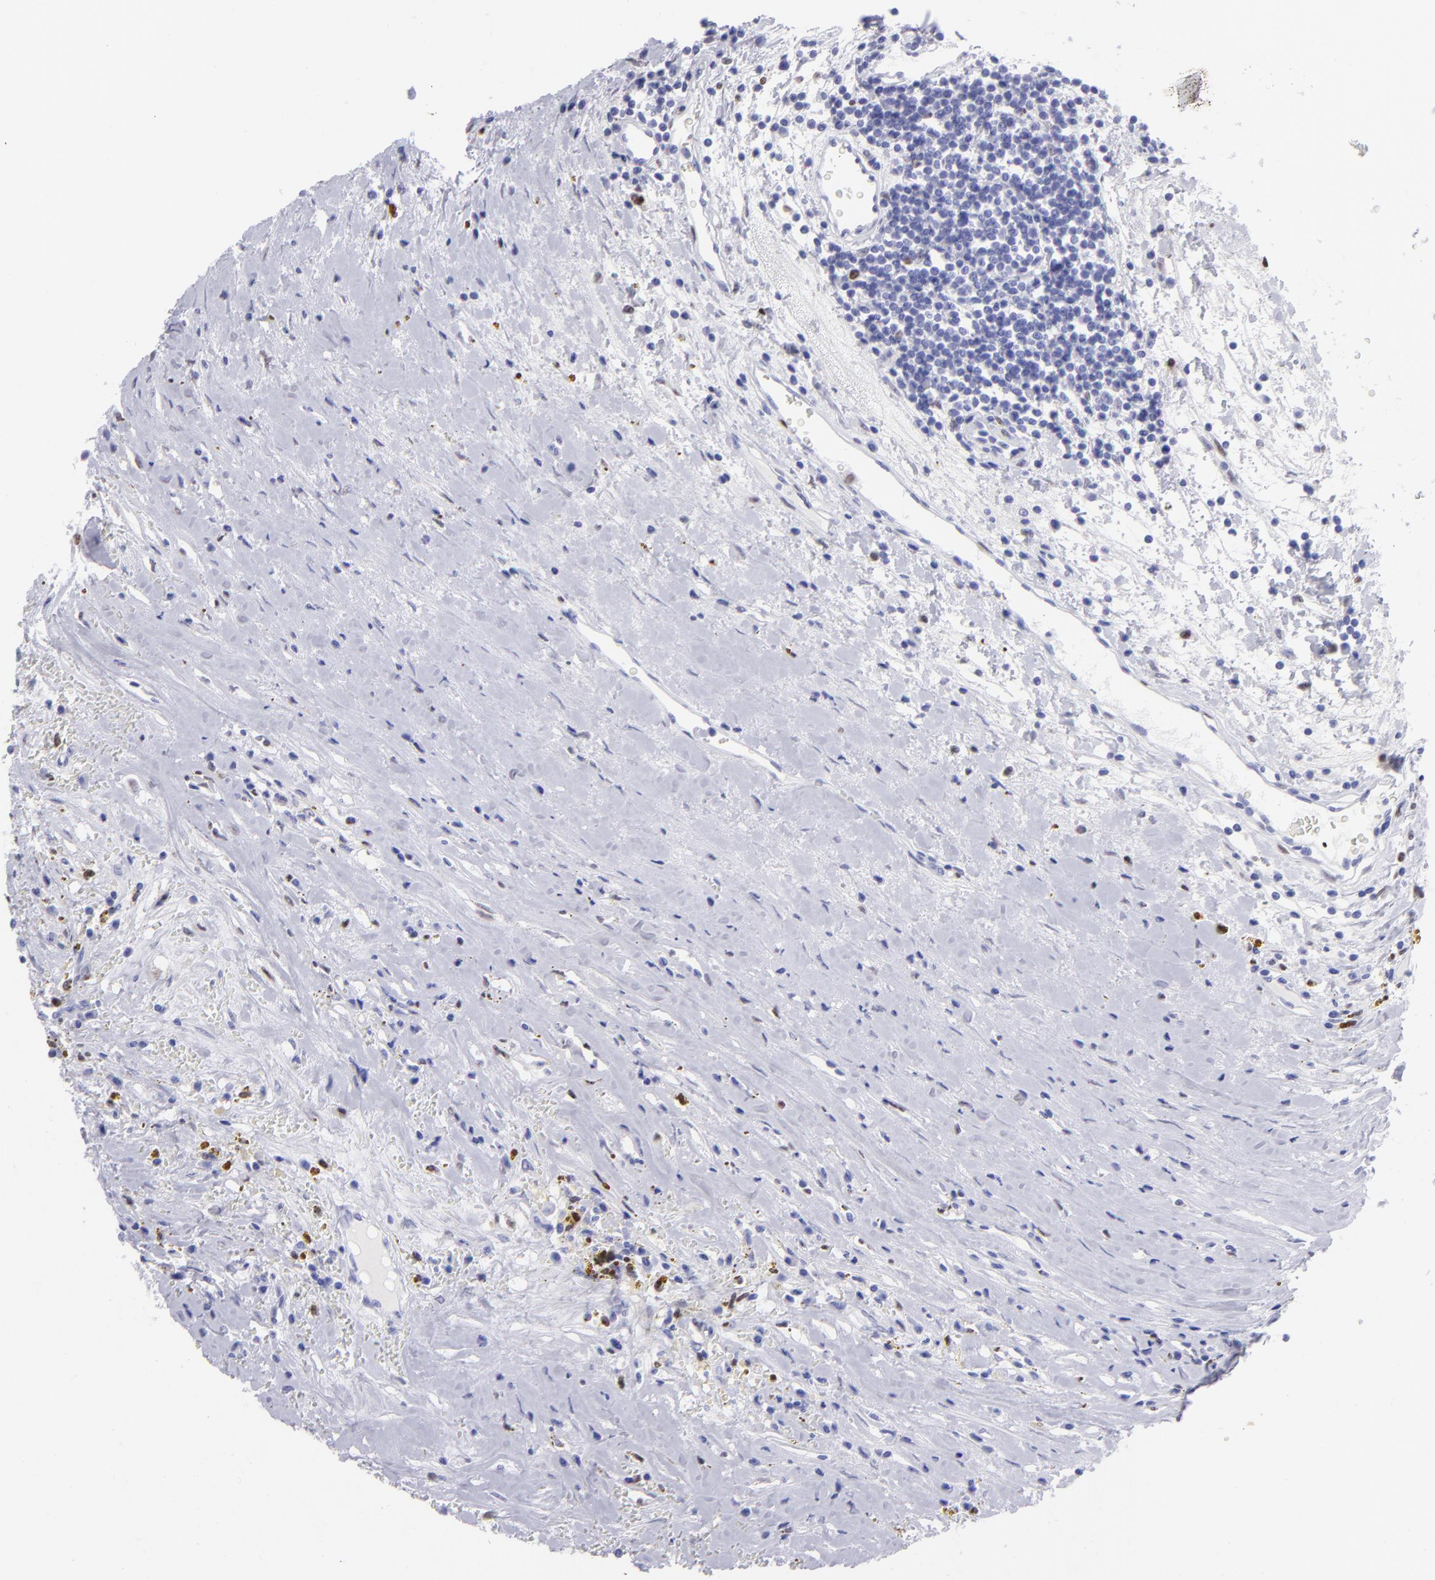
{"staining": {"intensity": "weak", "quantity": "<25%", "location": "nuclear"}, "tissue": "renal cancer", "cell_type": "Tumor cells", "image_type": "cancer", "snomed": [{"axis": "morphology", "description": "Adenocarcinoma, NOS"}, {"axis": "topography", "description": "Kidney"}], "caption": "Immunohistochemical staining of renal cancer exhibits no significant staining in tumor cells.", "gene": "MITF", "patient": {"sex": "male", "age": 82}}